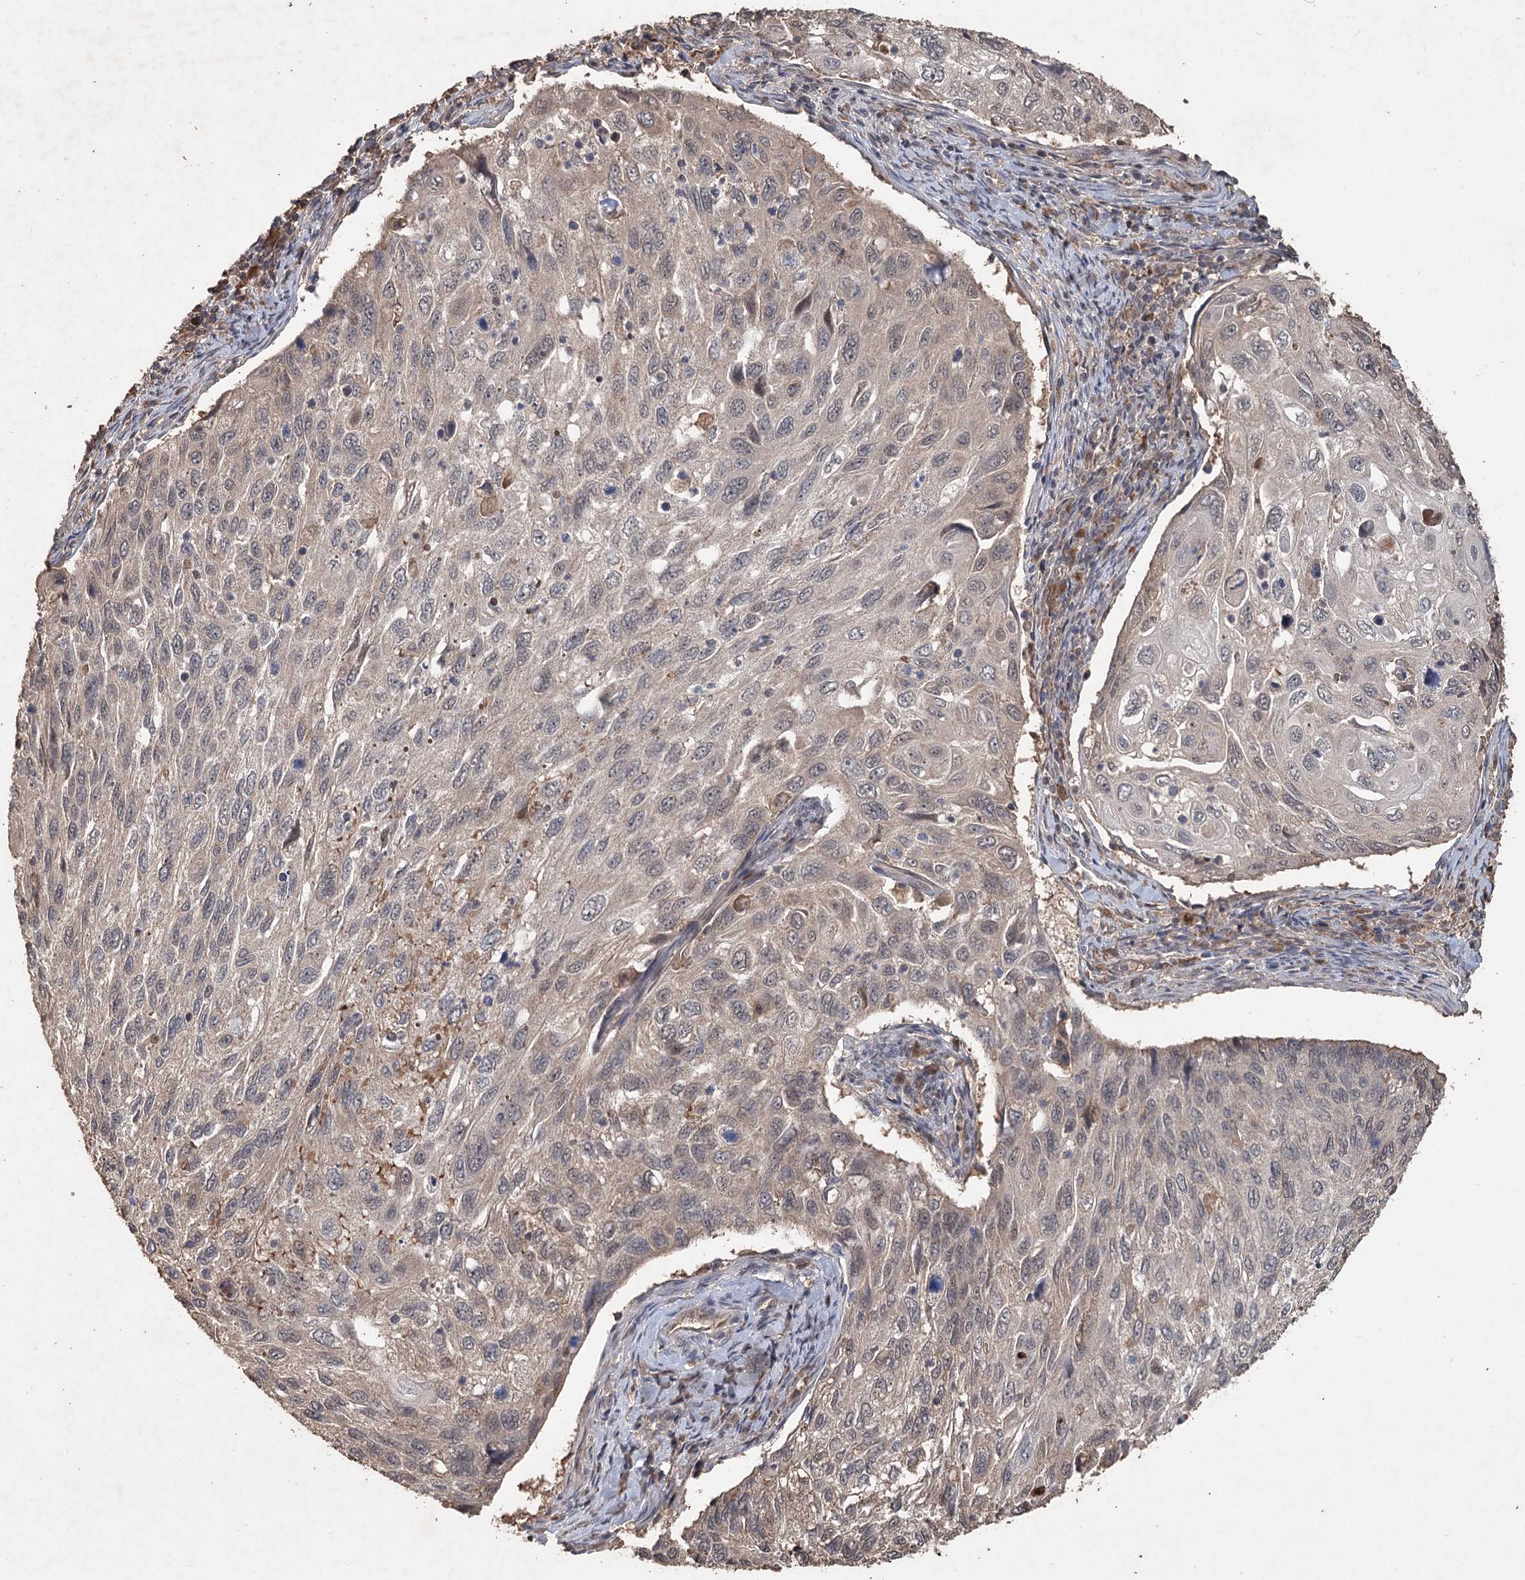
{"staining": {"intensity": "weak", "quantity": "<25%", "location": "cytoplasmic/membranous,nuclear"}, "tissue": "cervical cancer", "cell_type": "Tumor cells", "image_type": "cancer", "snomed": [{"axis": "morphology", "description": "Squamous cell carcinoma, NOS"}, {"axis": "topography", "description": "Cervix"}], "caption": "The immunohistochemistry micrograph has no significant positivity in tumor cells of cervical squamous cell carcinoma tissue.", "gene": "FBXO7", "patient": {"sex": "female", "age": 70}}